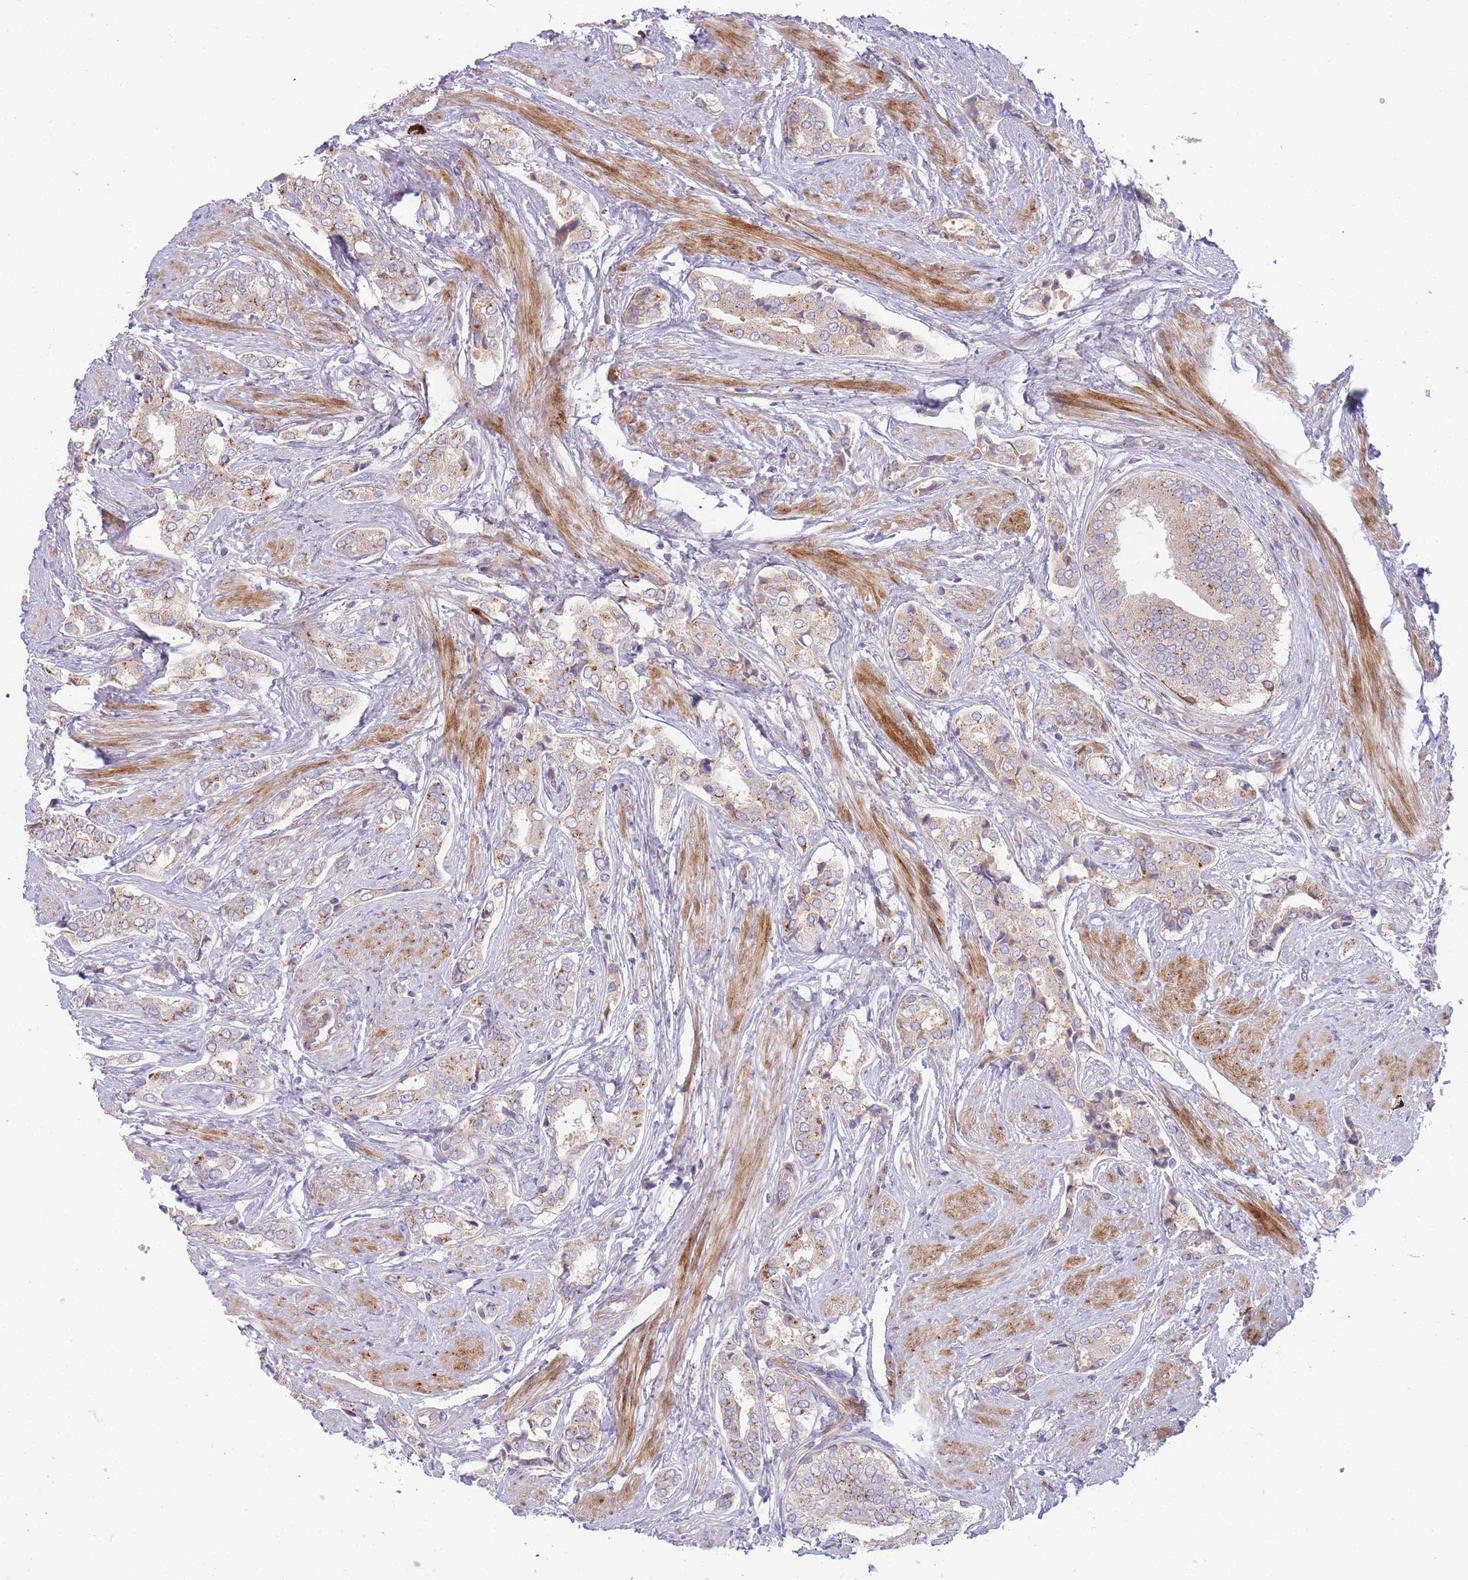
{"staining": {"intensity": "moderate", "quantity": "25%-75%", "location": "cytoplasmic/membranous"}, "tissue": "prostate cancer", "cell_type": "Tumor cells", "image_type": "cancer", "snomed": [{"axis": "morphology", "description": "Adenocarcinoma, High grade"}, {"axis": "topography", "description": "Prostate"}], "caption": "Prostate adenocarcinoma (high-grade) was stained to show a protein in brown. There is medium levels of moderate cytoplasmic/membranous positivity in approximately 25%-75% of tumor cells.", "gene": "ATP5MC2", "patient": {"sex": "male", "age": 71}}